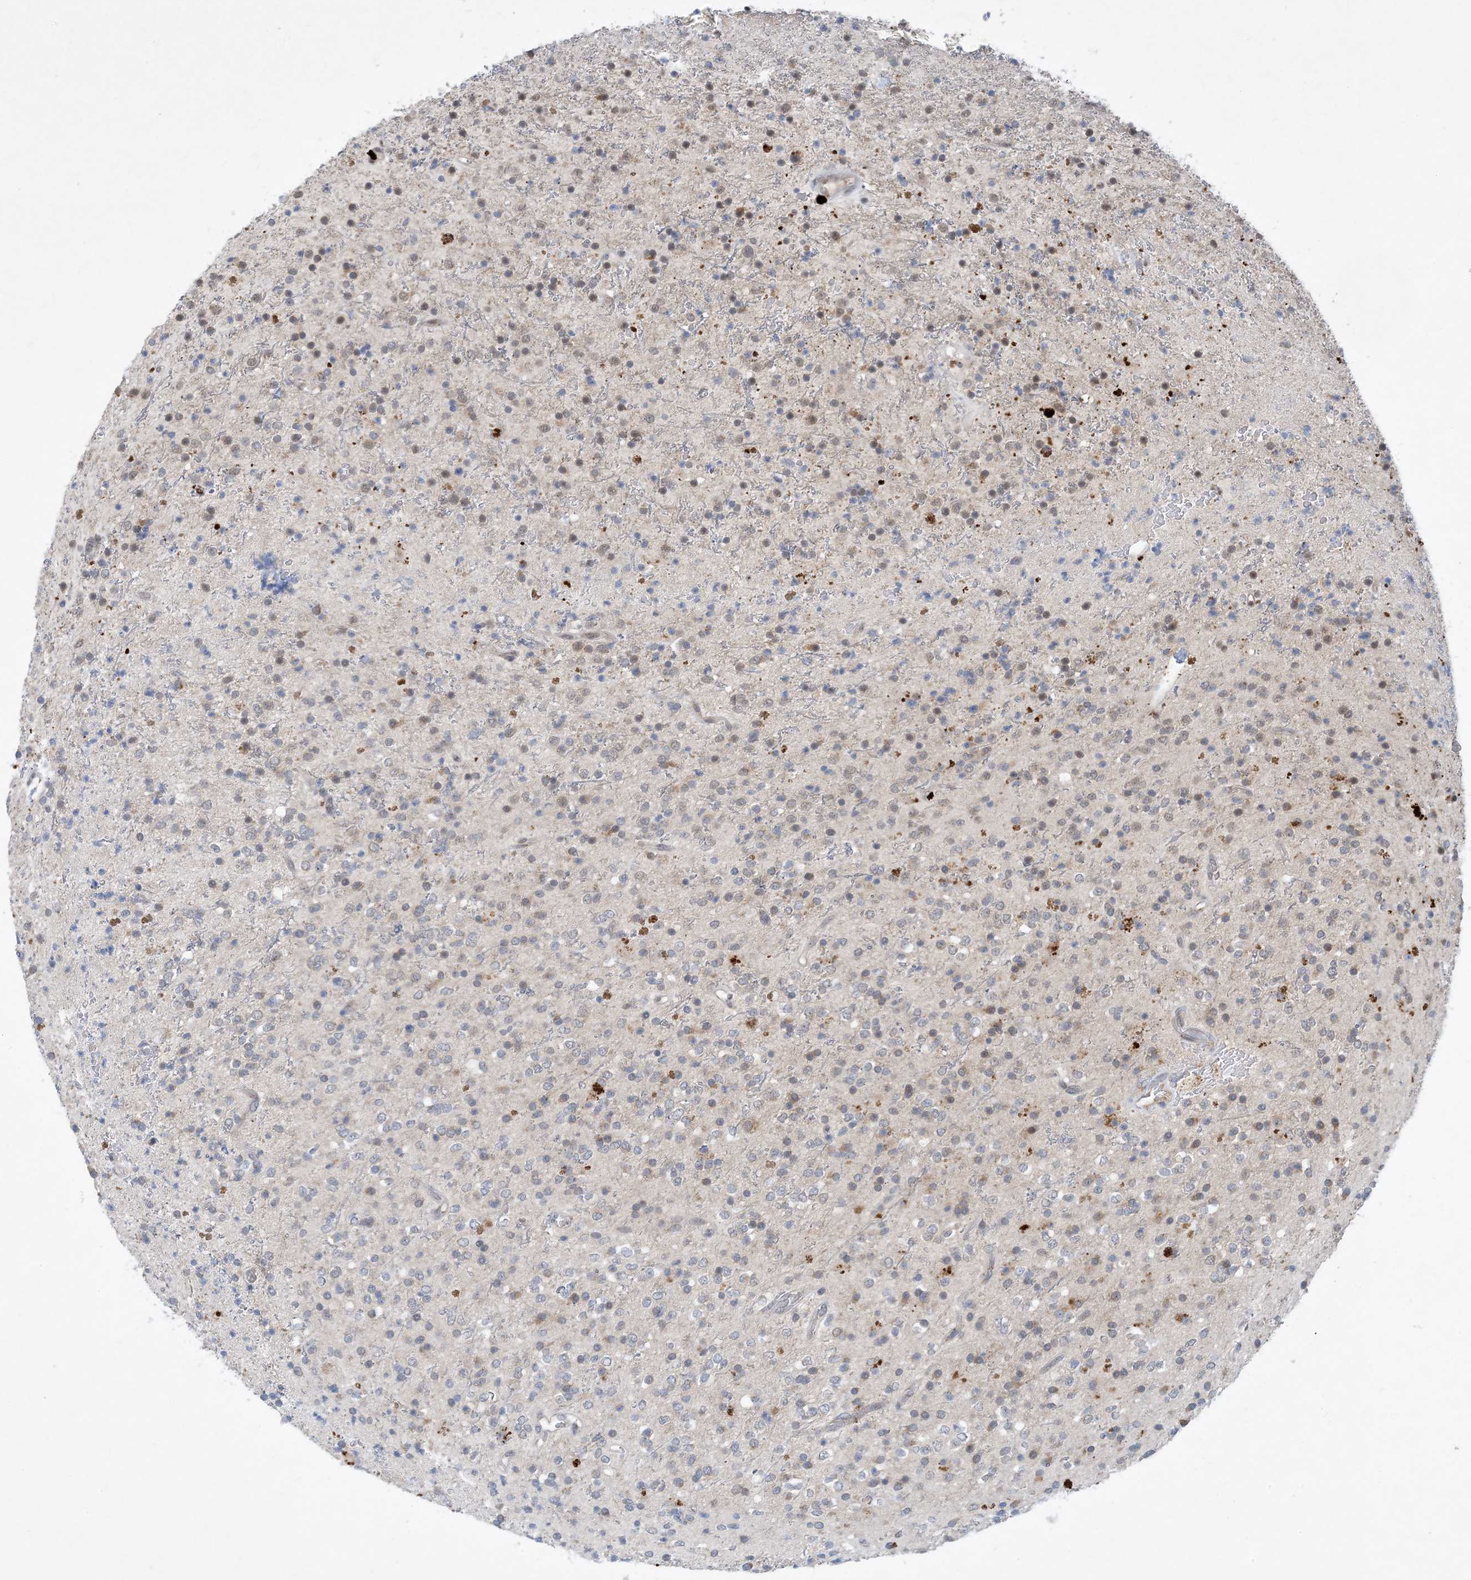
{"staining": {"intensity": "weak", "quantity": "<25%", "location": "cytoplasmic/membranous,nuclear"}, "tissue": "glioma", "cell_type": "Tumor cells", "image_type": "cancer", "snomed": [{"axis": "morphology", "description": "Glioma, malignant, High grade"}, {"axis": "topography", "description": "Brain"}], "caption": "Histopathology image shows no significant protein positivity in tumor cells of glioma.", "gene": "TINAG", "patient": {"sex": "male", "age": 34}}